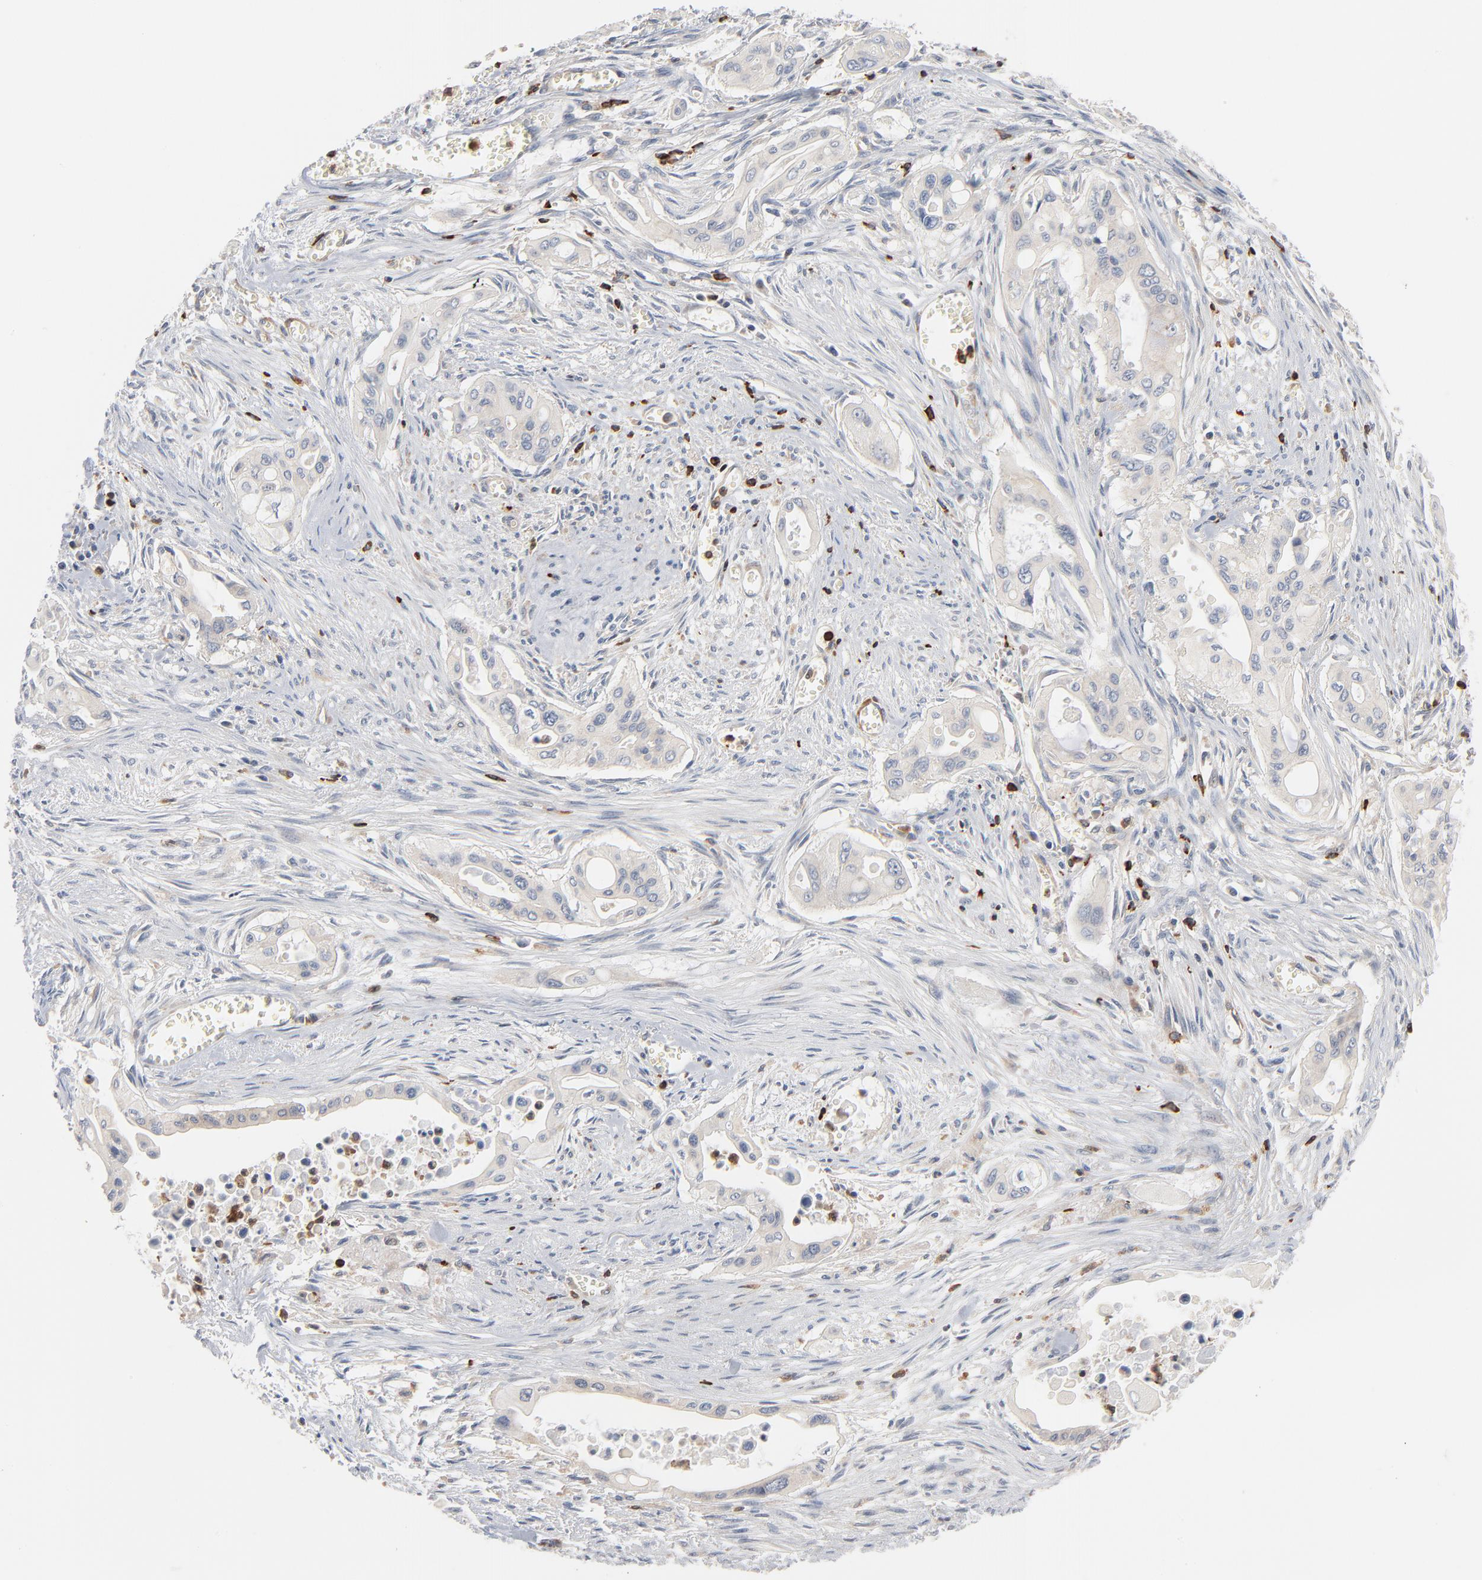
{"staining": {"intensity": "negative", "quantity": "none", "location": "none"}, "tissue": "pancreatic cancer", "cell_type": "Tumor cells", "image_type": "cancer", "snomed": [{"axis": "morphology", "description": "Adenocarcinoma, NOS"}, {"axis": "topography", "description": "Pancreas"}], "caption": "The photomicrograph demonstrates no staining of tumor cells in adenocarcinoma (pancreatic).", "gene": "SH3KBP1", "patient": {"sex": "male", "age": 77}}